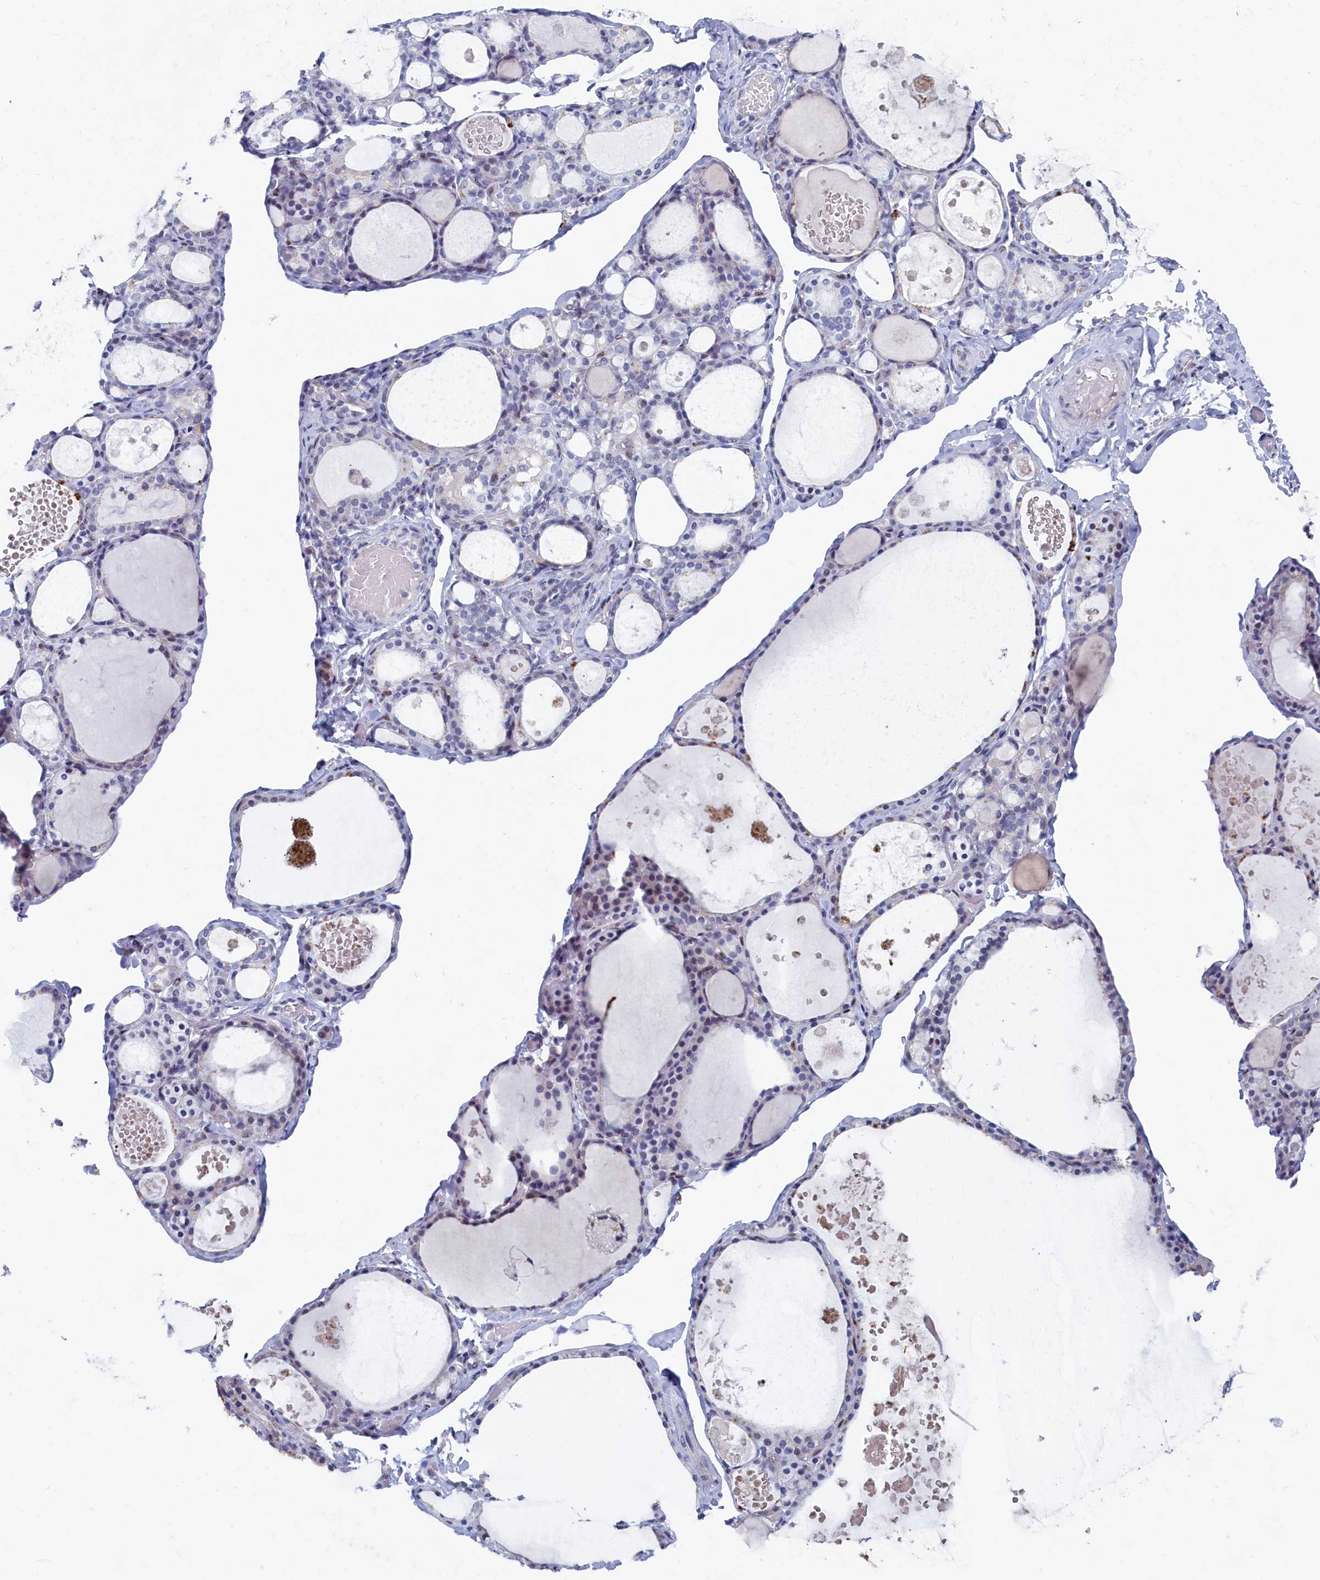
{"staining": {"intensity": "weak", "quantity": "<25%", "location": "nuclear"}, "tissue": "thyroid gland", "cell_type": "Glandular cells", "image_type": "normal", "snomed": [{"axis": "morphology", "description": "Normal tissue, NOS"}, {"axis": "topography", "description": "Thyroid gland"}], "caption": "This is an immunohistochemistry (IHC) micrograph of normal human thyroid gland. There is no positivity in glandular cells.", "gene": "WDR76", "patient": {"sex": "male", "age": 56}}